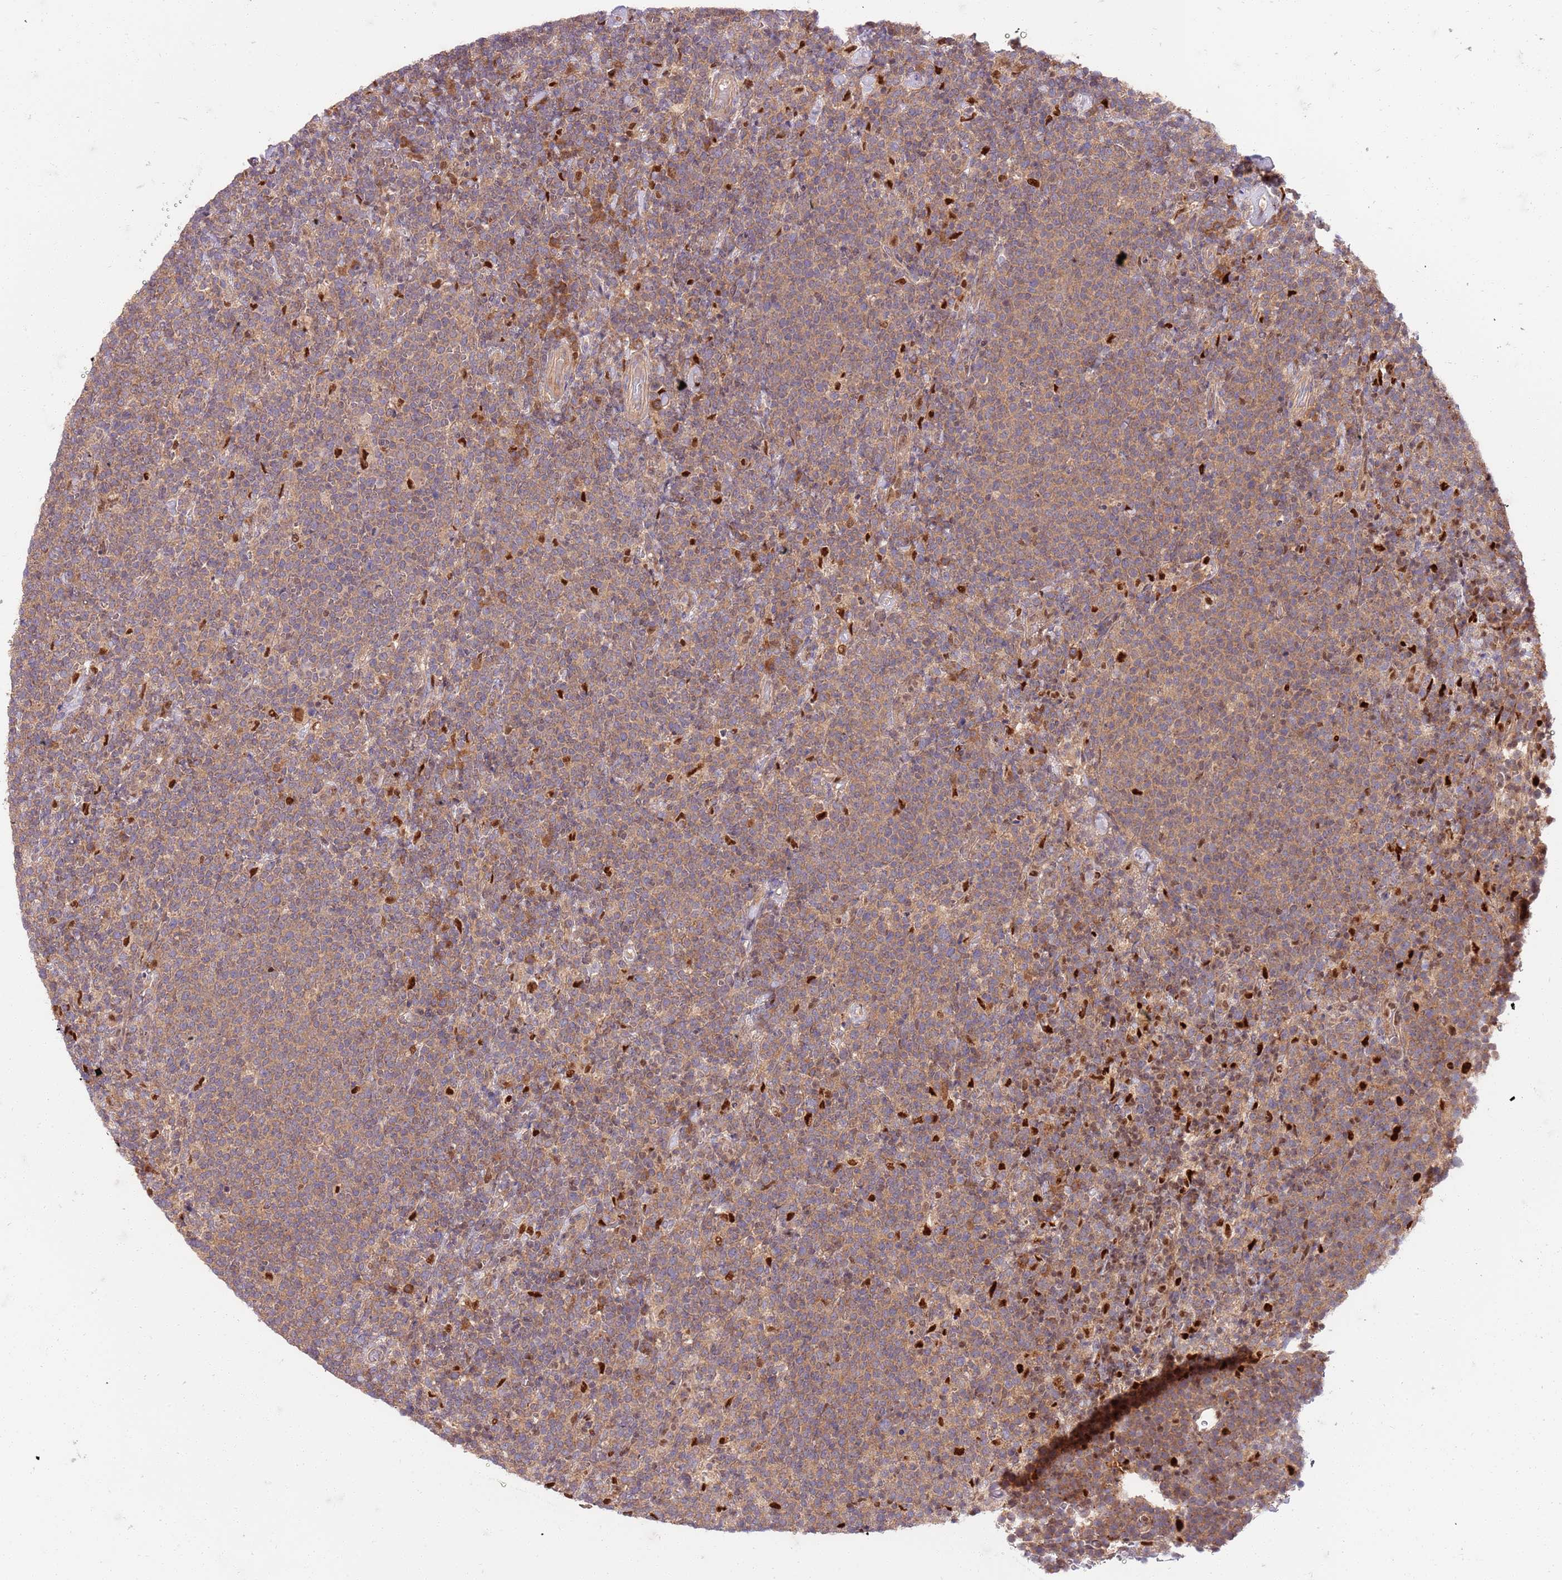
{"staining": {"intensity": "weak", "quantity": ">75%", "location": "cytoplasmic/membranous"}, "tissue": "lymphoma", "cell_type": "Tumor cells", "image_type": "cancer", "snomed": [{"axis": "morphology", "description": "Malignant lymphoma, non-Hodgkin's type, High grade"}, {"axis": "topography", "description": "Lymph node"}], "caption": "Protein analysis of high-grade malignant lymphoma, non-Hodgkin's type tissue demonstrates weak cytoplasmic/membranous expression in approximately >75% of tumor cells.", "gene": "OSBP", "patient": {"sex": "male", "age": 61}}